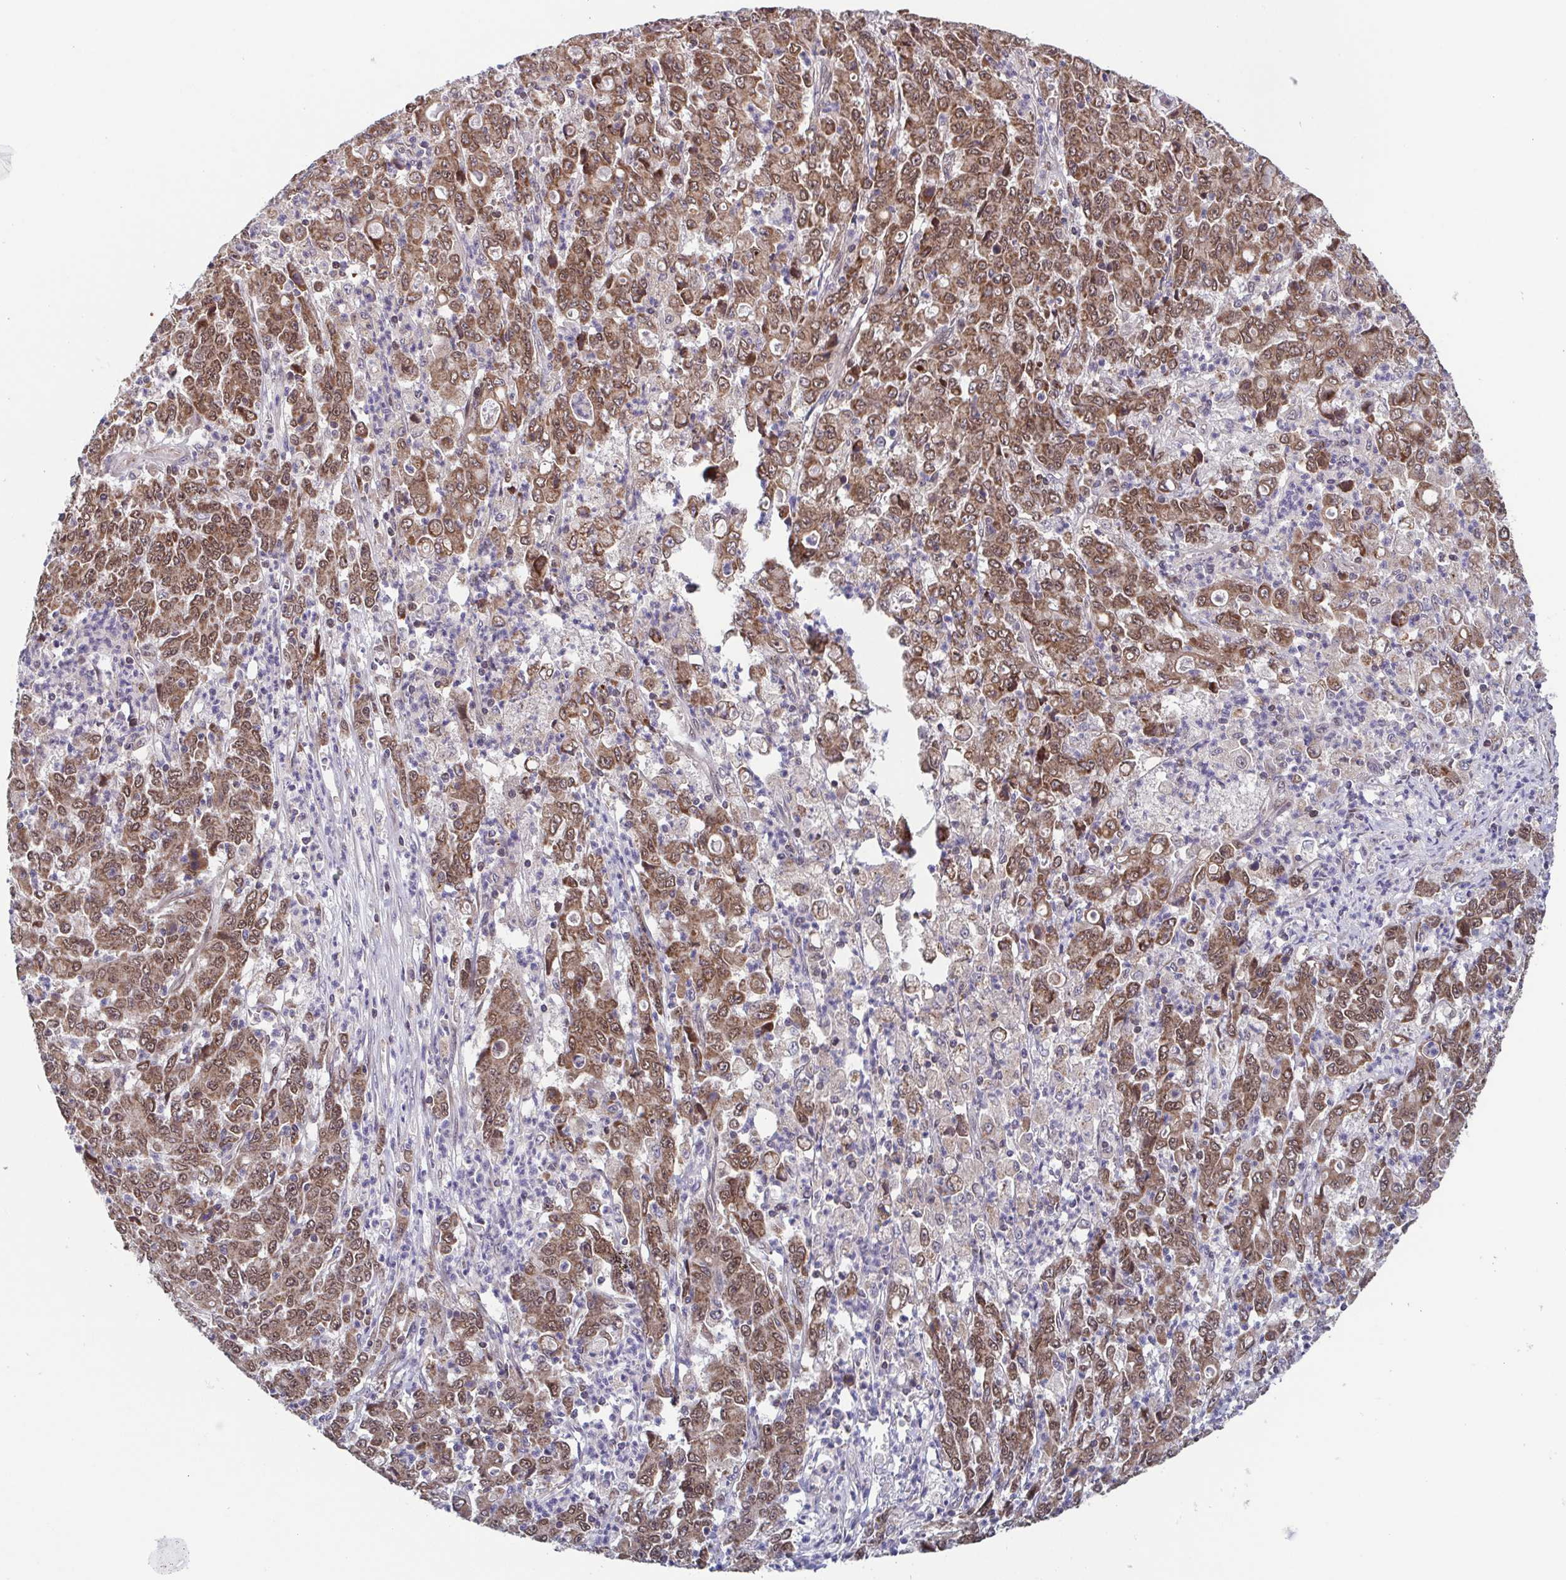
{"staining": {"intensity": "moderate", "quantity": ">75%", "location": "cytoplasmic/membranous"}, "tissue": "stomach cancer", "cell_type": "Tumor cells", "image_type": "cancer", "snomed": [{"axis": "morphology", "description": "Adenocarcinoma, NOS"}, {"axis": "topography", "description": "Stomach, lower"}], "caption": "Immunohistochemistry (IHC) staining of stomach cancer, which exhibits medium levels of moderate cytoplasmic/membranous staining in approximately >75% of tumor cells indicating moderate cytoplasmic/membranous protein positivity. The staining was performed using DAB (brown) for protein detection and nuclei were counterstained in hematoxylin (blue).", "gene": "TTC19", "patient": {"sex": "female", "age": 71}}